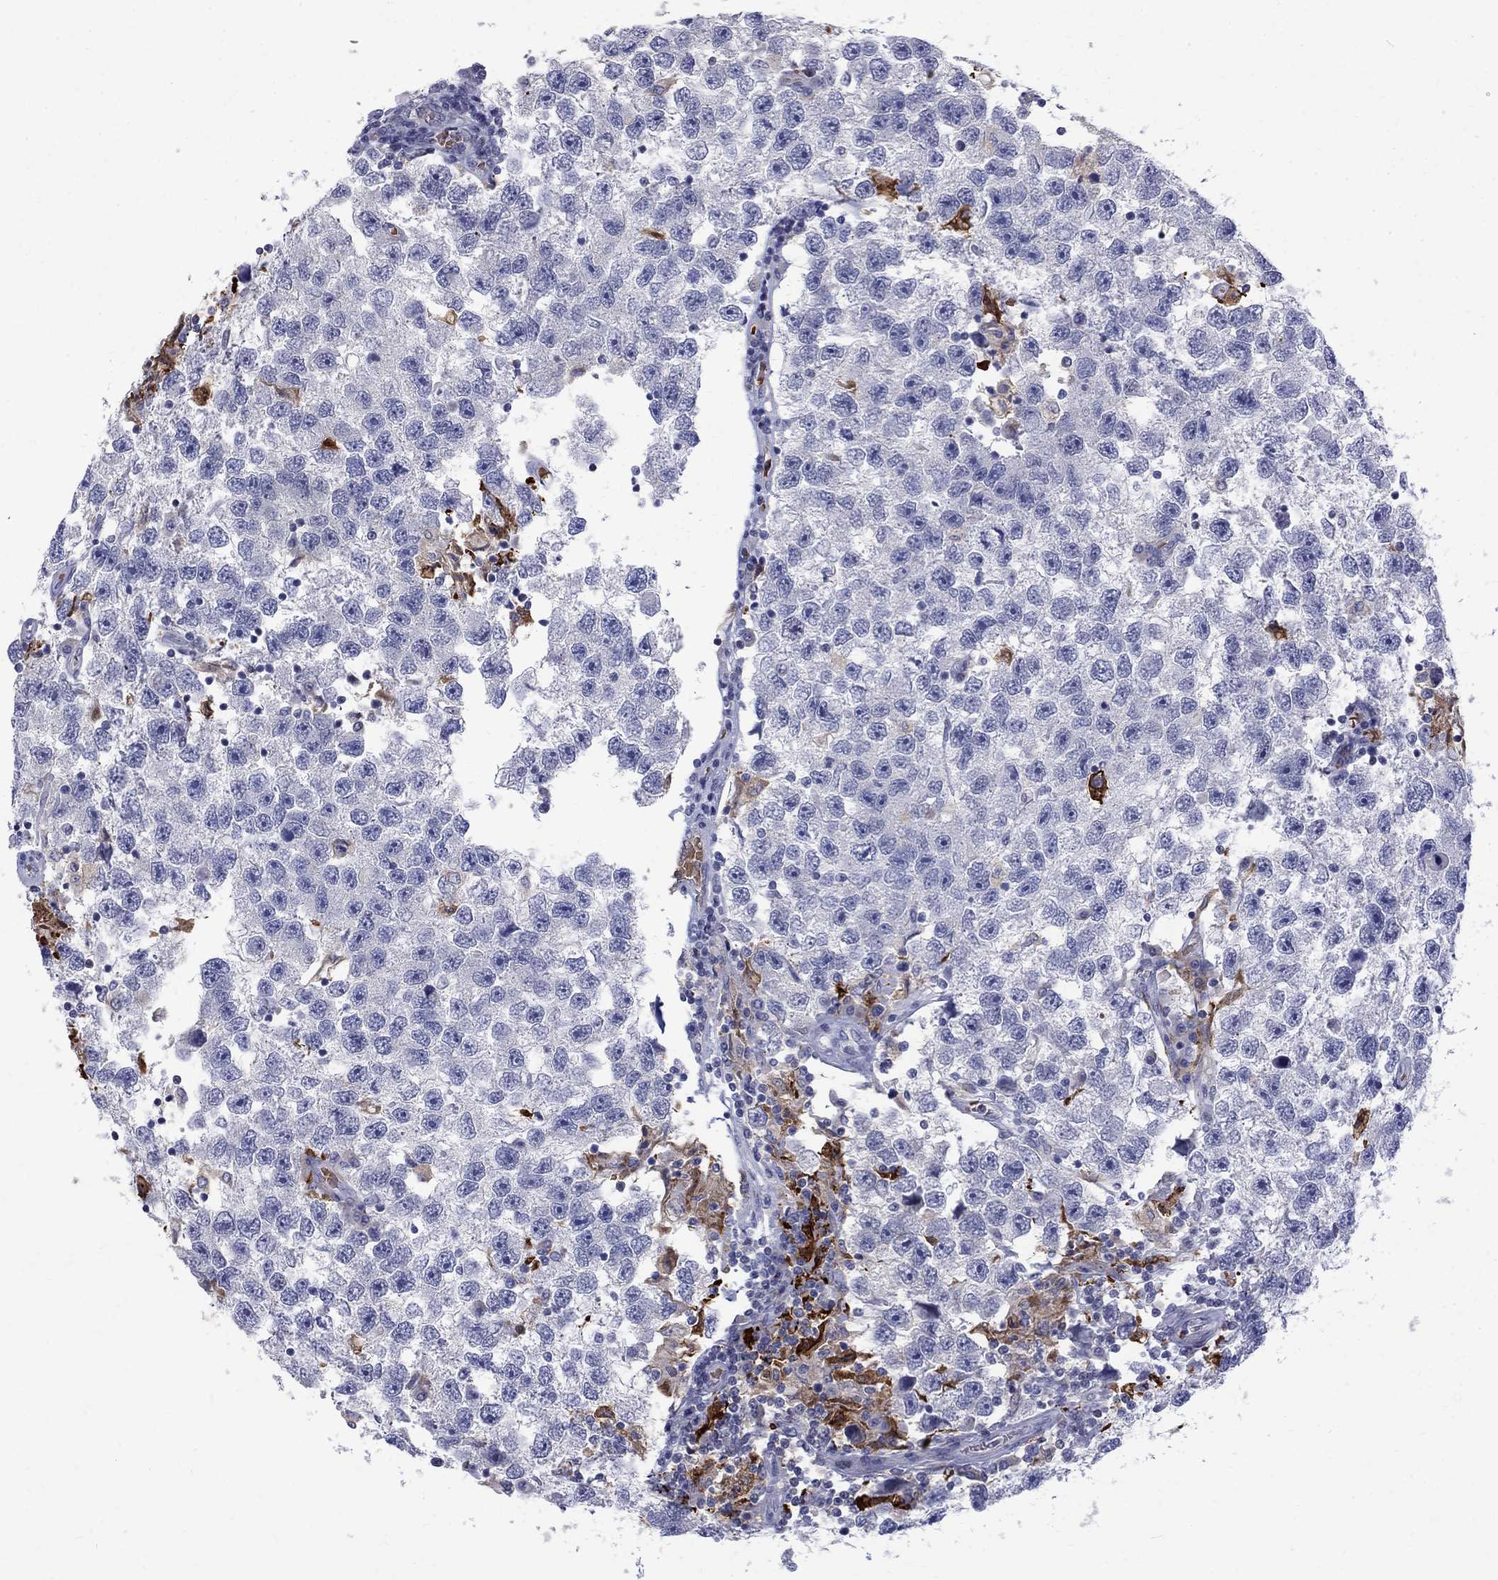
{"staining": {"intensity": "negative", "quantity": "none", "location": "none"}, "tissue": "testis cancer", "cell_type": "Tumor cells", "image_type": "cancer", "snomed": [{"axis": "morphology", "description": "Seminoma, NOS"}, {"axis": "topography", "description": "Testis"}], "caption": "High power microscopy image of an IHC micrograph of testis cancer (seminoma), revealing no significant positivity in tumor cells.", "gene": "AGER", "patient": {"sex": "male", "age": 26}}